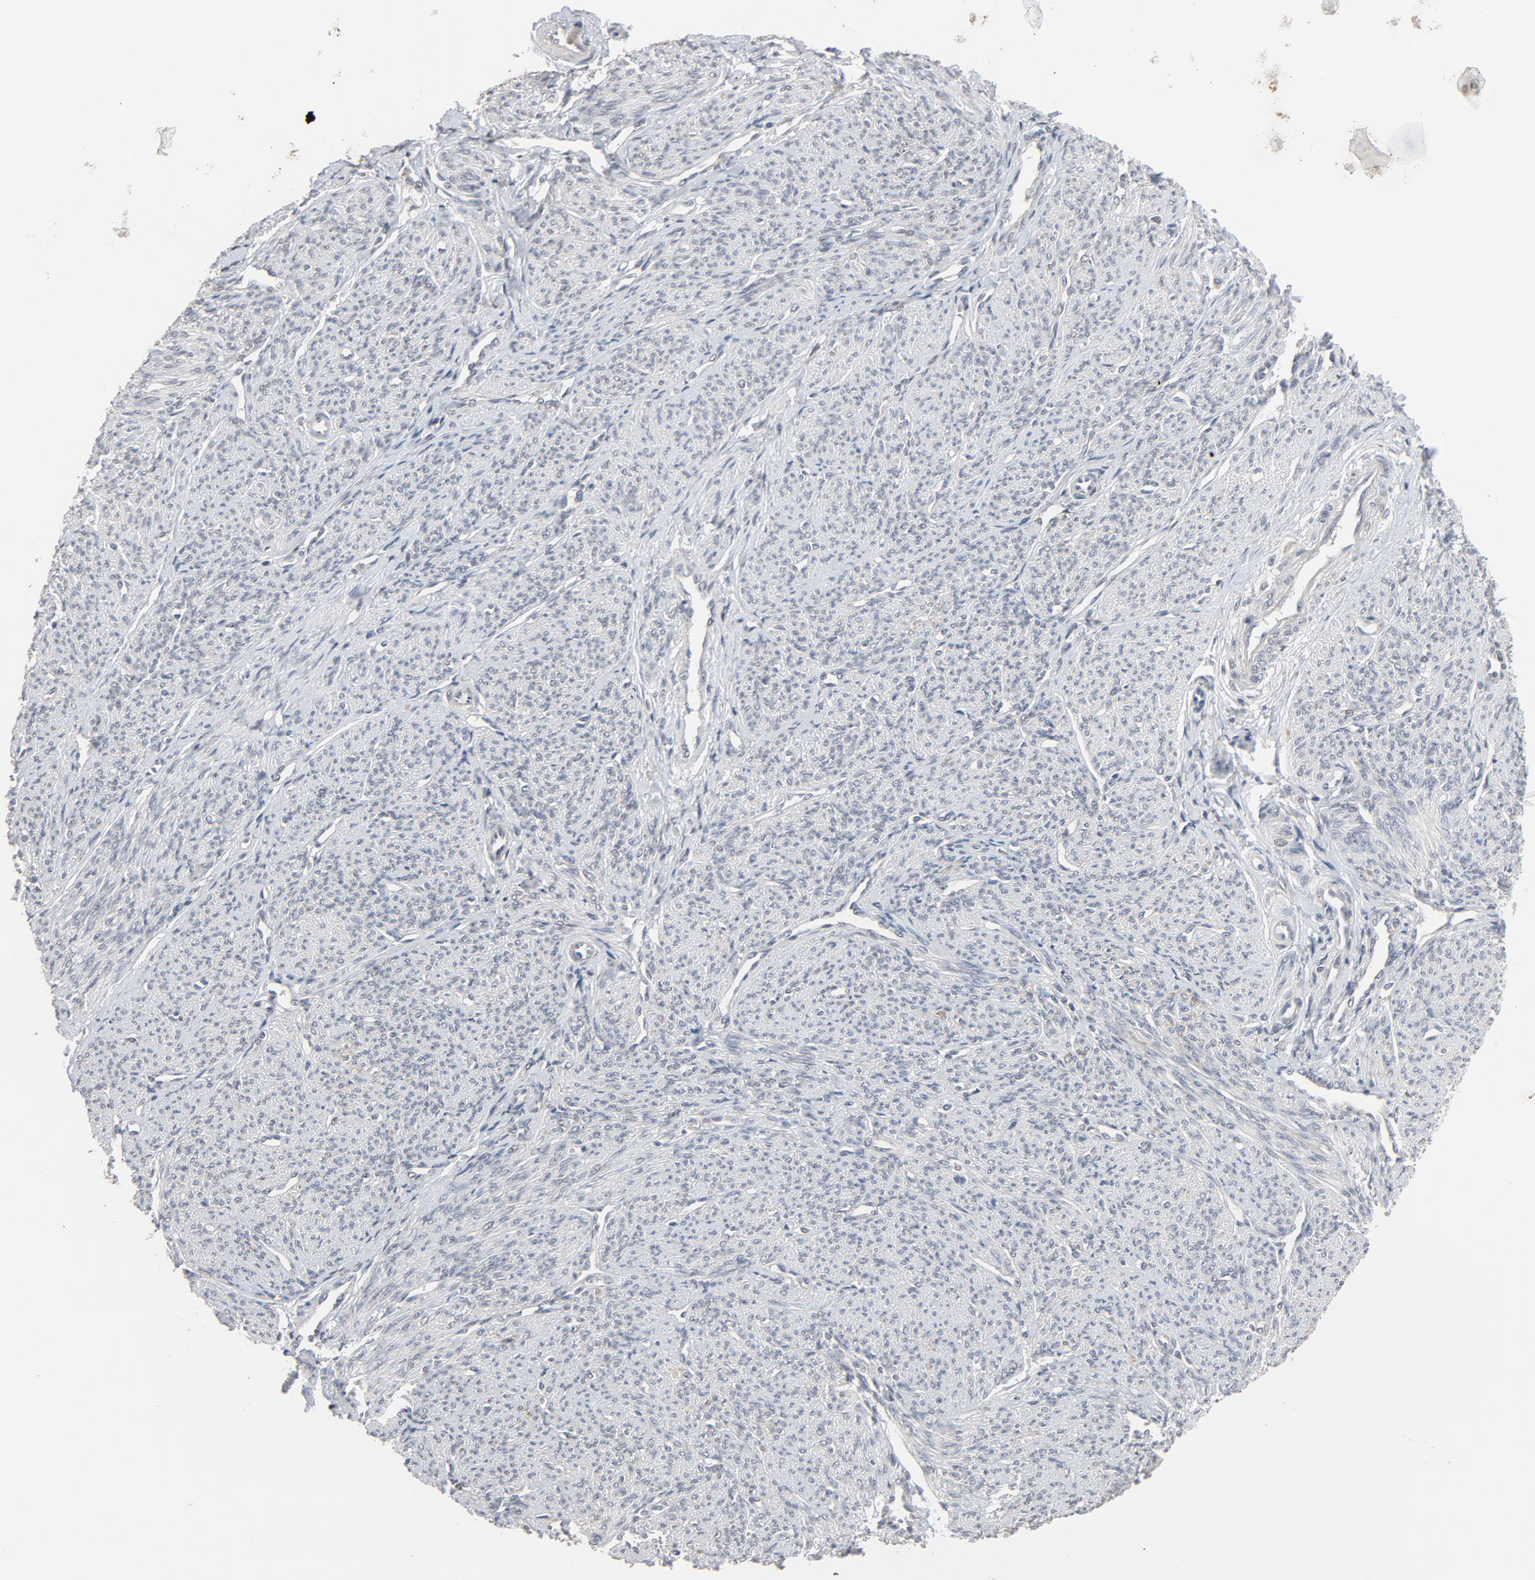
{"staining": {"intensity": "negative", "quantity": "none", "location": "none"}, "tissue": "smooth muscle", "cell_type": "Smooth muscle cells", "image_type": "normal", "snomed": [{"axis": "morphology", "description": "Normal tissue, NOS"}, {"axis": "topography", "description": "Cervix"}, {"axis": "topography", "description": "Endometrium"}], "caption": "DAB immunohistochemical staining of unremarkable smooth muscle shows no significant expression in smooth muscle cells.", "gene": "MT3", "patient": {"sex": "female", "age": 65}}